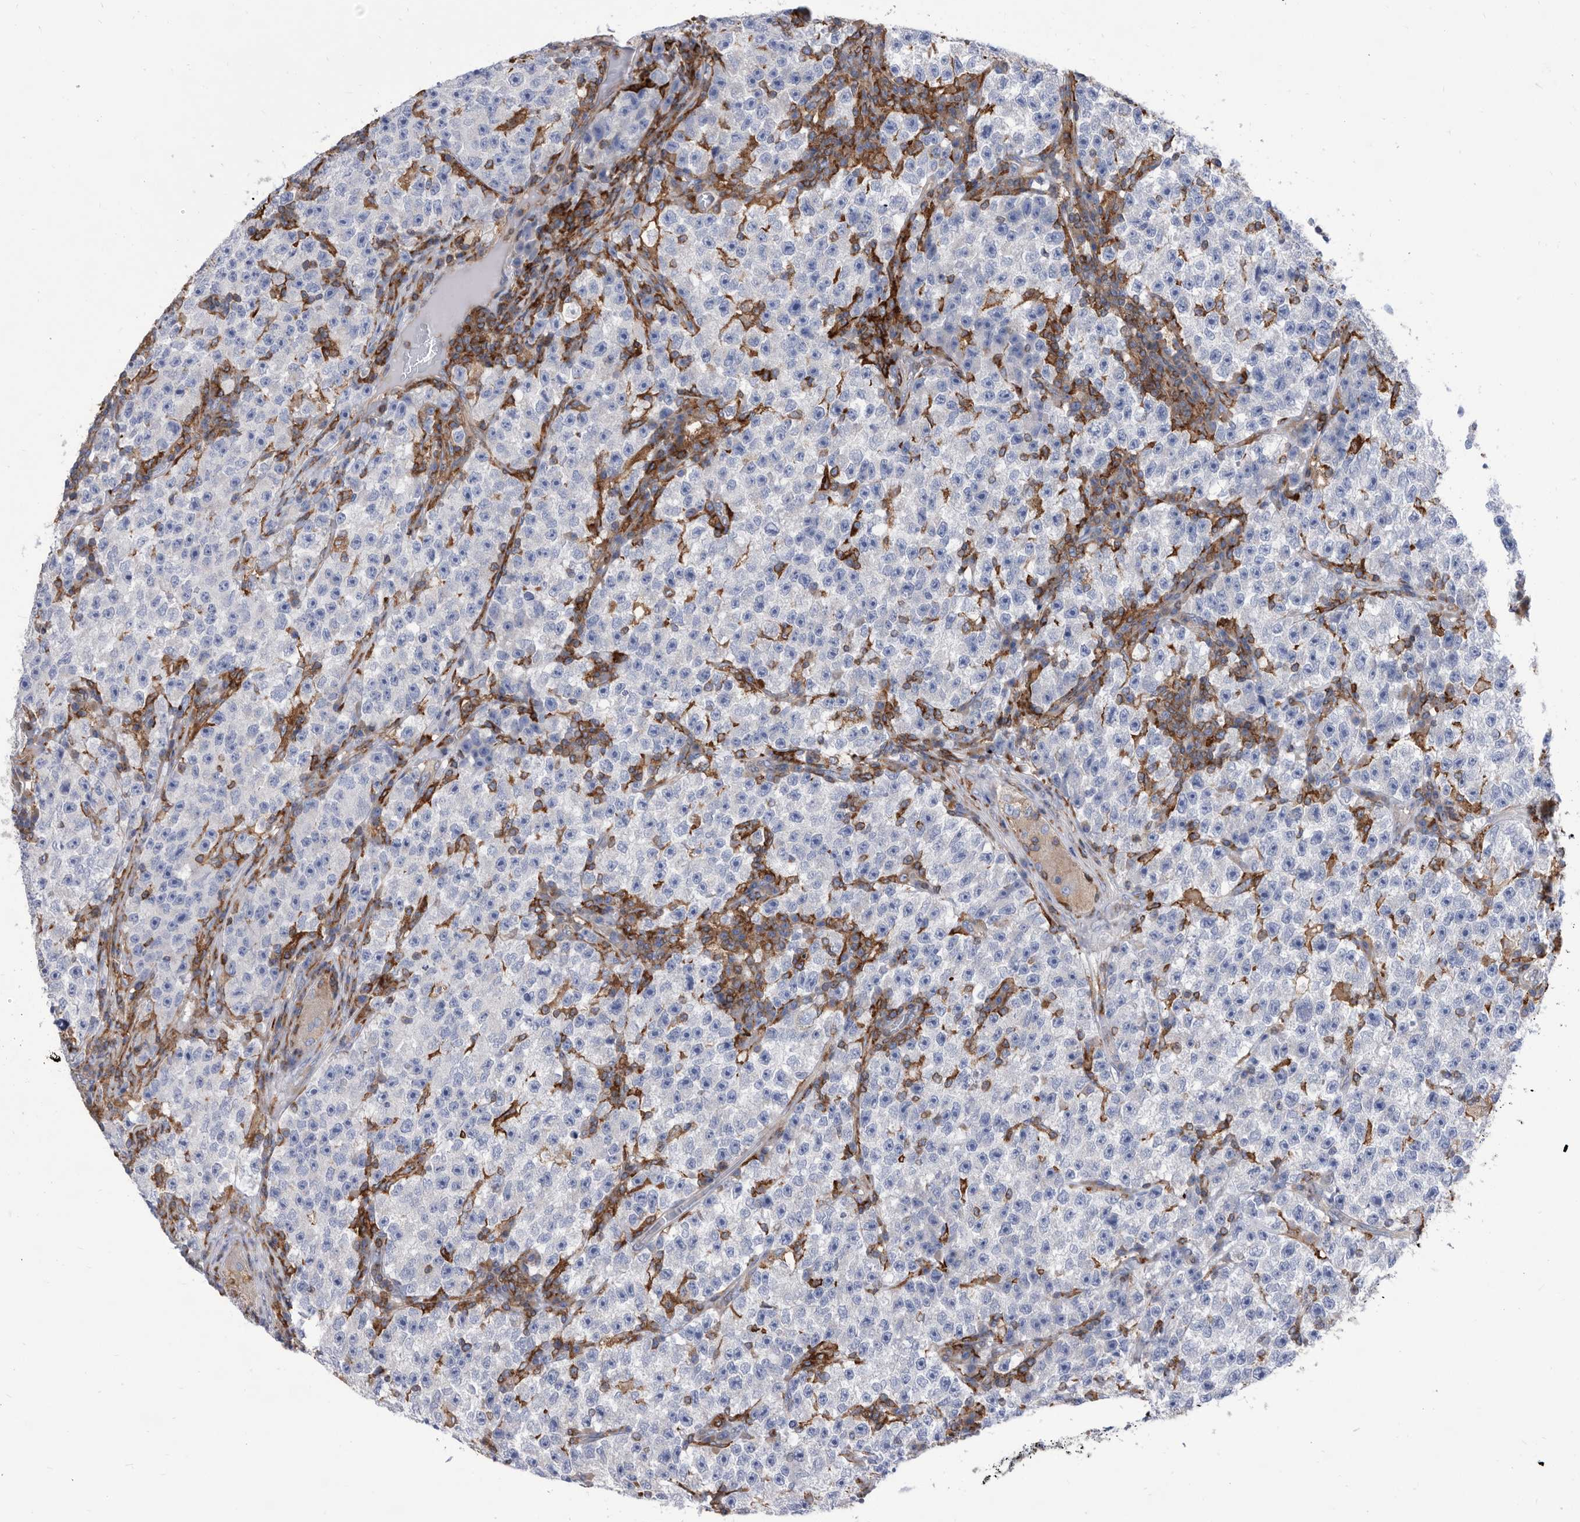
{"staining": {"intensity": "negative", "quantity": "none", "location": "none"}, "tissue": "testis cancer", "cell_type": "Tumor cells", "image_type": "cancer", "snomed": [{"axis": "morphology", "description": "Seminoma, NOS"}, {"axis": "topography", "description": "Testis"}], "caption": "This histopathology image is of seminoma (testis) stained with immunohistochemistry to label a protein in brown with the nuclei are counter-stained blue. There is no positivity in tumor cells.", "gene": "SMG7", "patient": {"sex": "male", "age": 22}}